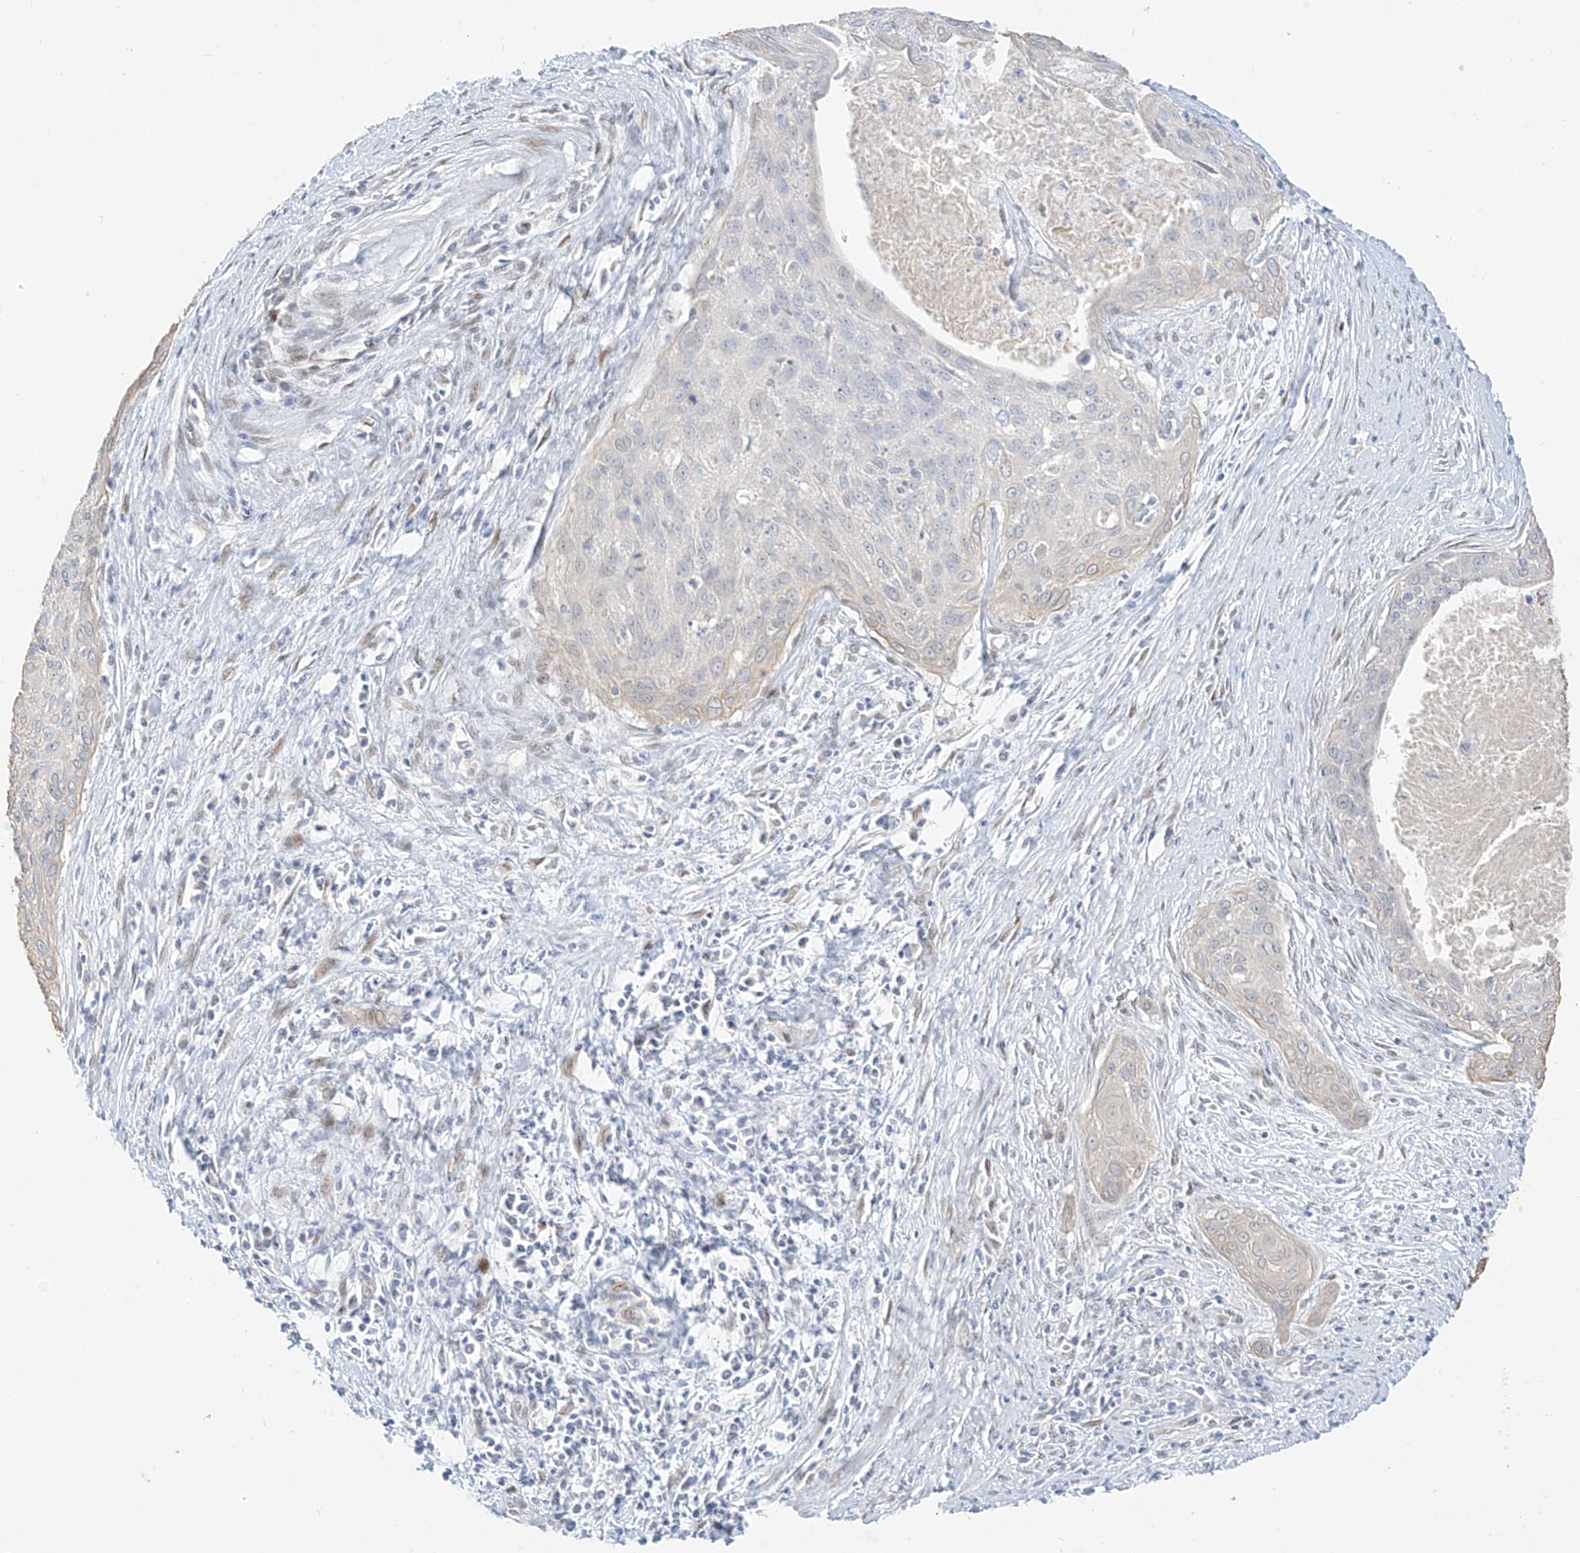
{"staining": {"intensity": "negative", "quantity": "none", "location": "none"}, "tissue": "cervical cancer", "cell_type": "Tumor cells", "image_type": "cancer", "snomed": [{"axis": "morphology", "description": "Squamous cell carcinoma, NOS"}, {"axis": "topography", "description": "Cervix"}], "caption": "Cervical cancer (squamous cell carcinoma) was stained to show a protein in brown. There is no significant expression in tumor cells.", "gene": "ZNF774", "patient": {"sex": "female", "age": 55}}